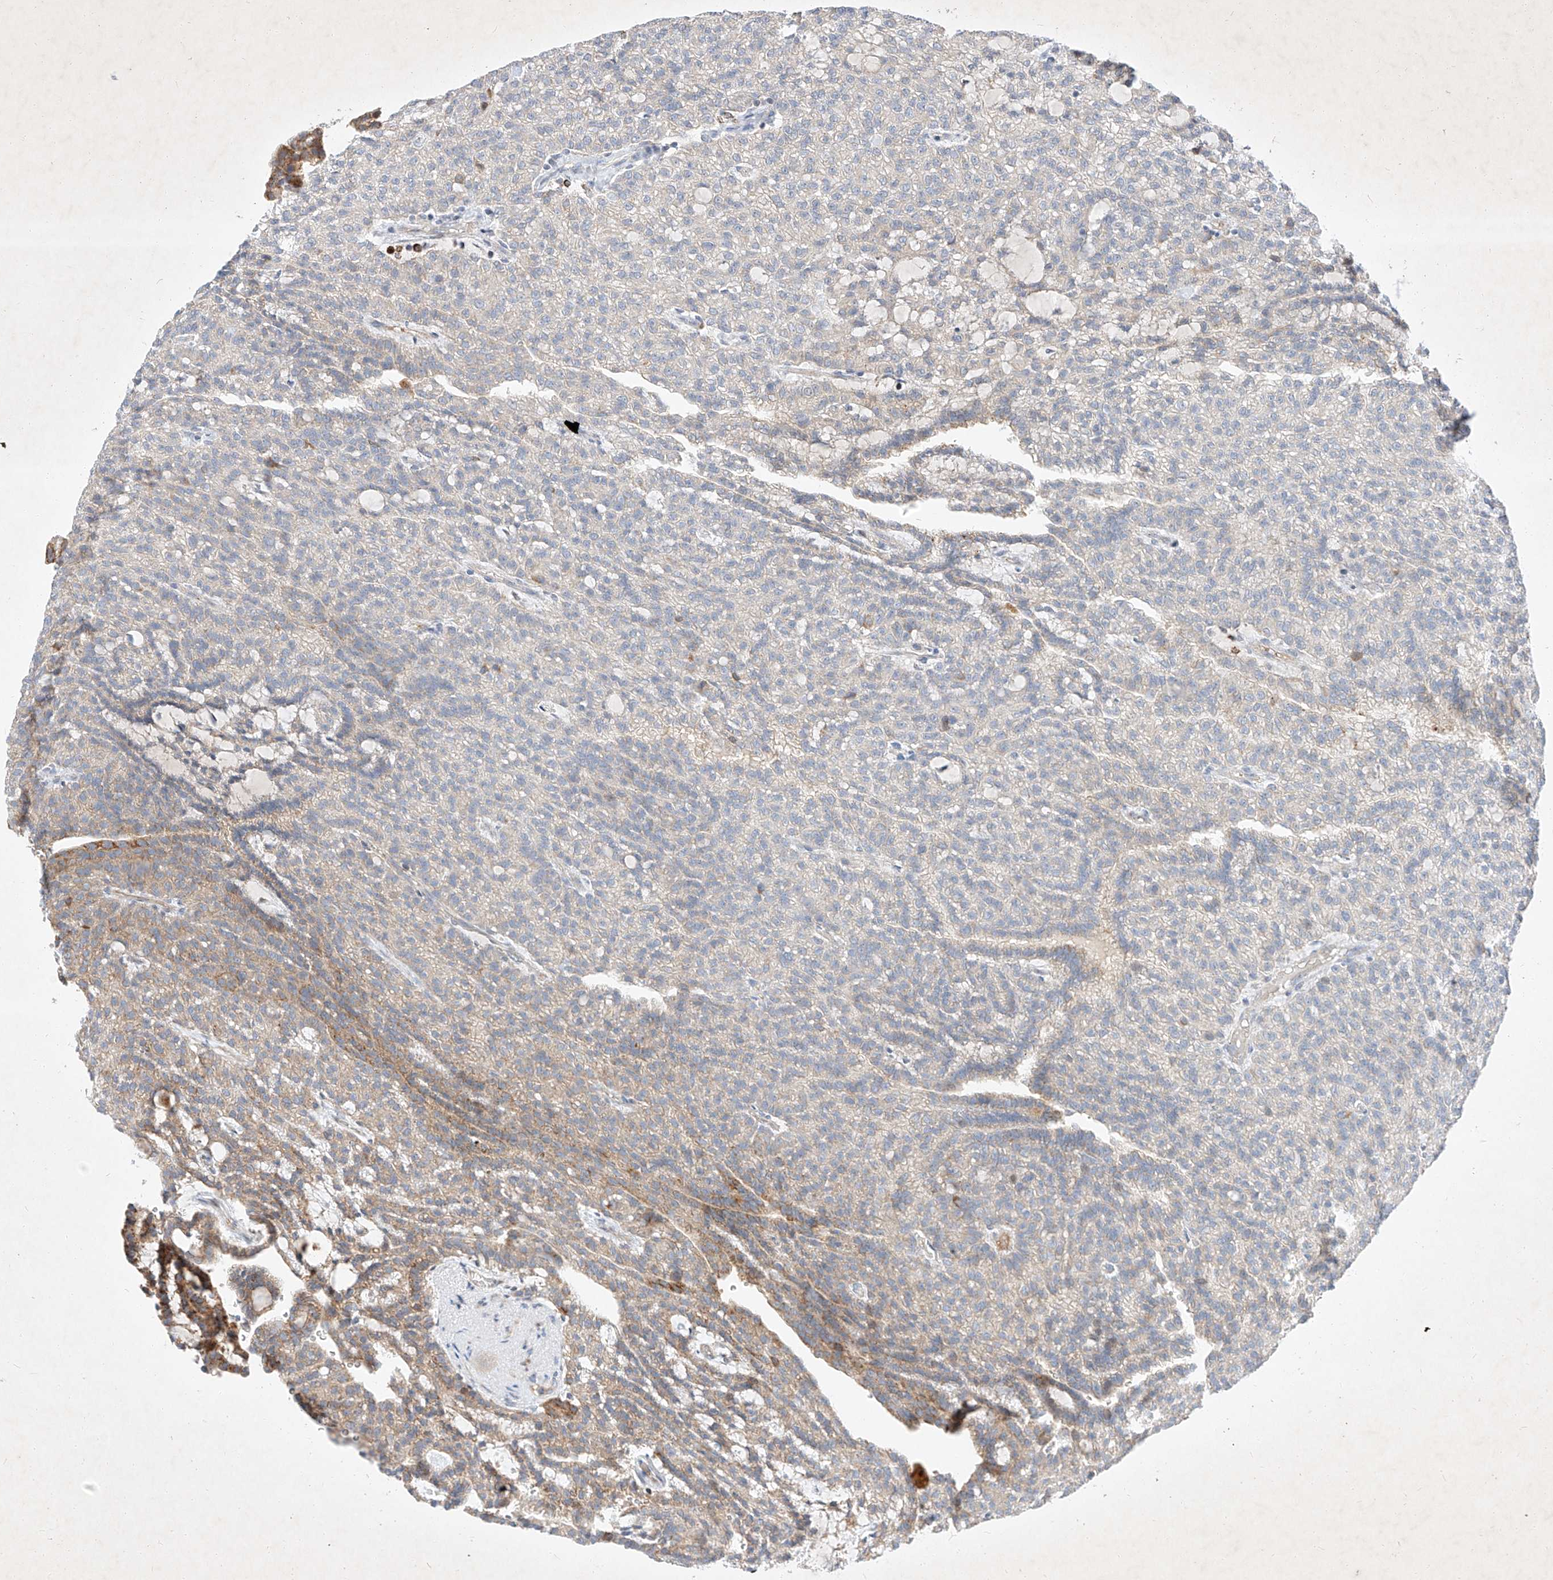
{"staining": {"intensity": "weak", "quantity": "25%-75%", "location": "cytoplasmic/membranous"}, "tissue": "renal cancer", "cell_type": "Tumor cells", "image_type": "cancer", "snomed": [{"axis": "morphology", "description": "Adenocarcinoma, NOS"}, {"axis": "topography", "description": "Kidney"}], "caption": "A micrograph showing weak cytoplasmic/membranous positivity in about 25%-75% of tumor cells in renal cancer (adenocarcinoma), as visualized by brown immunohistochemical staining.", "gene": "OSGEPL1", "patient": {"sex": "male", "age": 63}}